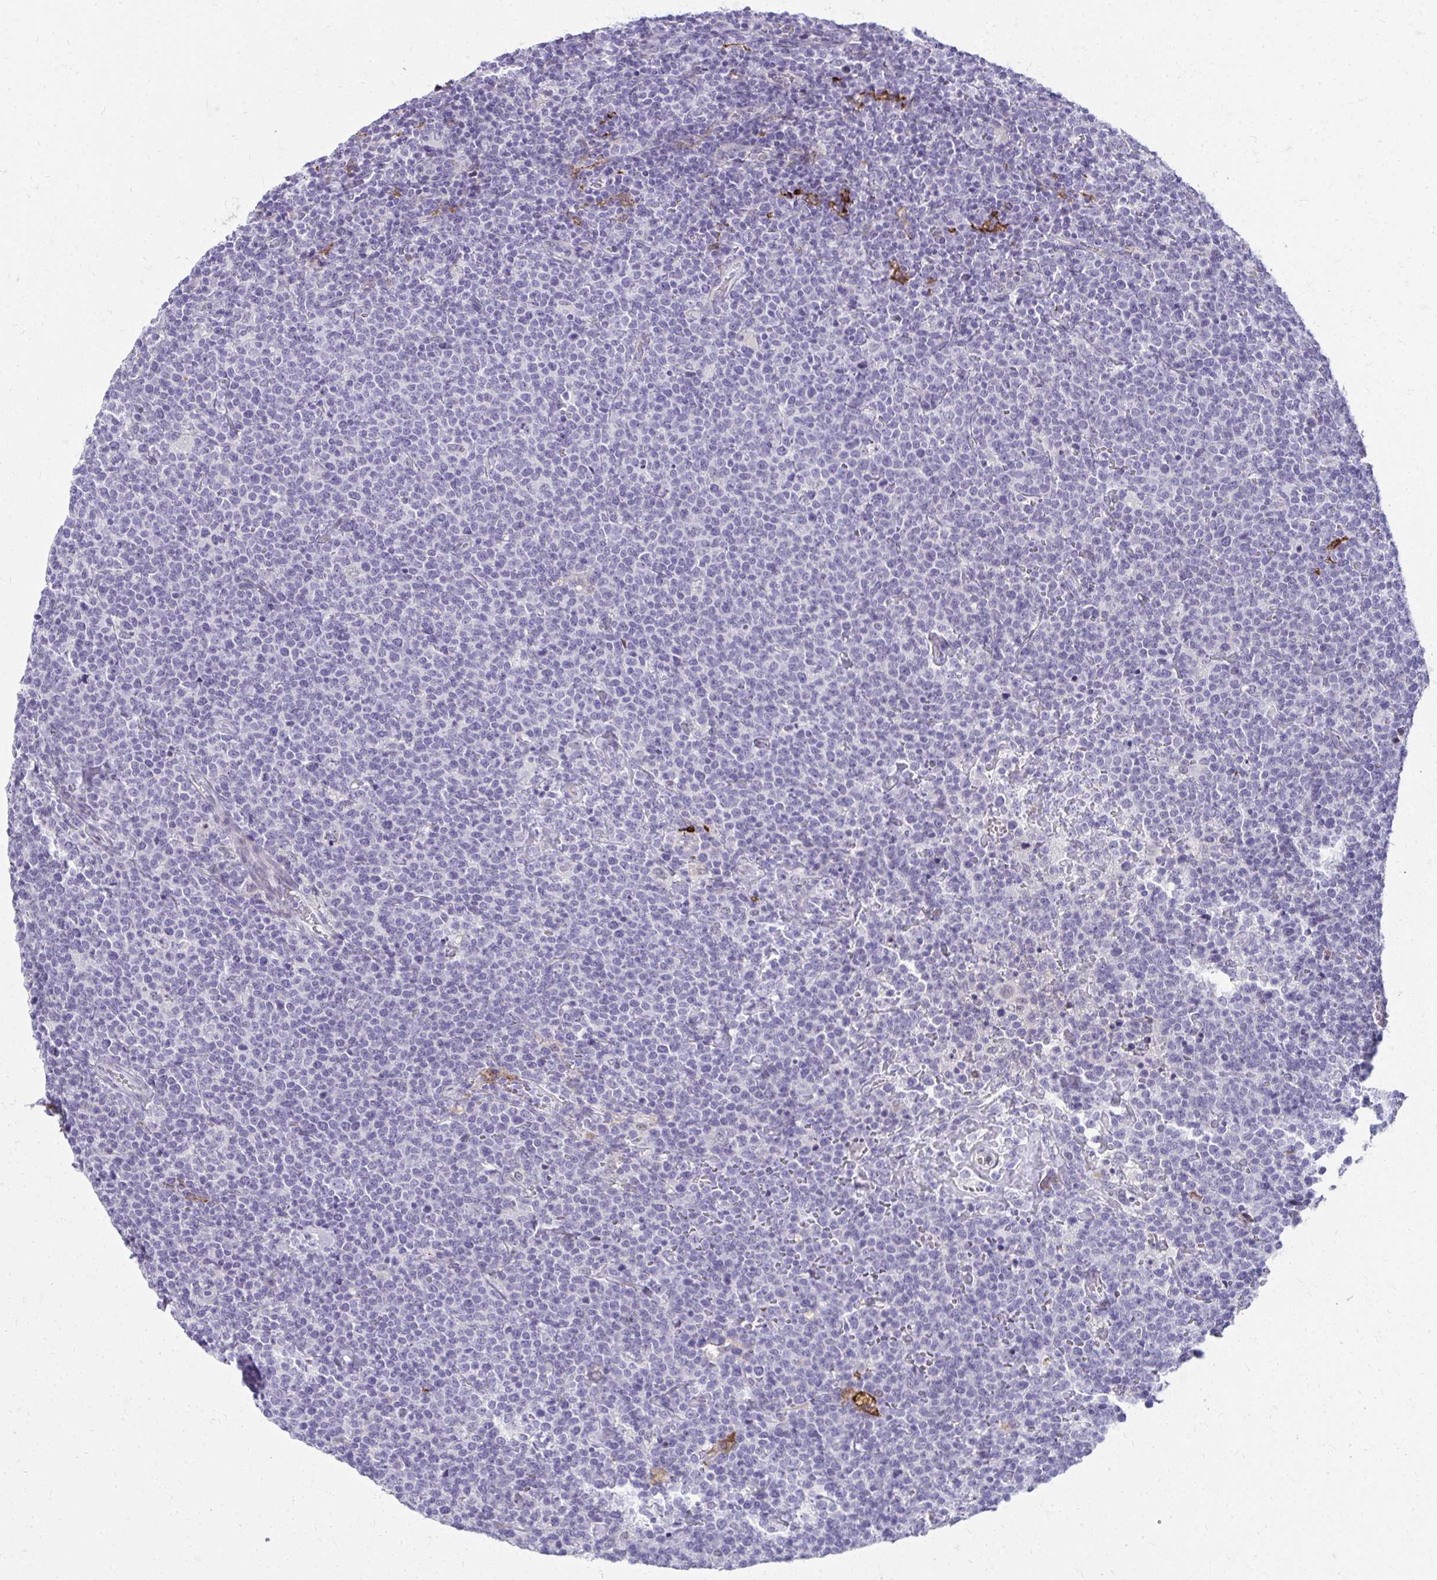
{"staining": {"intensity": "negative", "quantity": "none", "location": "none"}, "tissue": "lymphoma", "cell_type": "Tumor cells", "image_type": "cancer", "snomed": [{"axis": "morphology", "description": "Malignant lymphoma, non-Hodgkin's type, High grade"}, {"axis": "topography", "description": "Lymph node"}], "caption": "A high-resolution micrograph shows immunohistochemistry (IHC) staining of lymphoma, which exhibits no significant staining in tumor cells. Nuclei are stained in blue.", "gene": "CD163", "patient": {"sex": "male", "age": 61}}